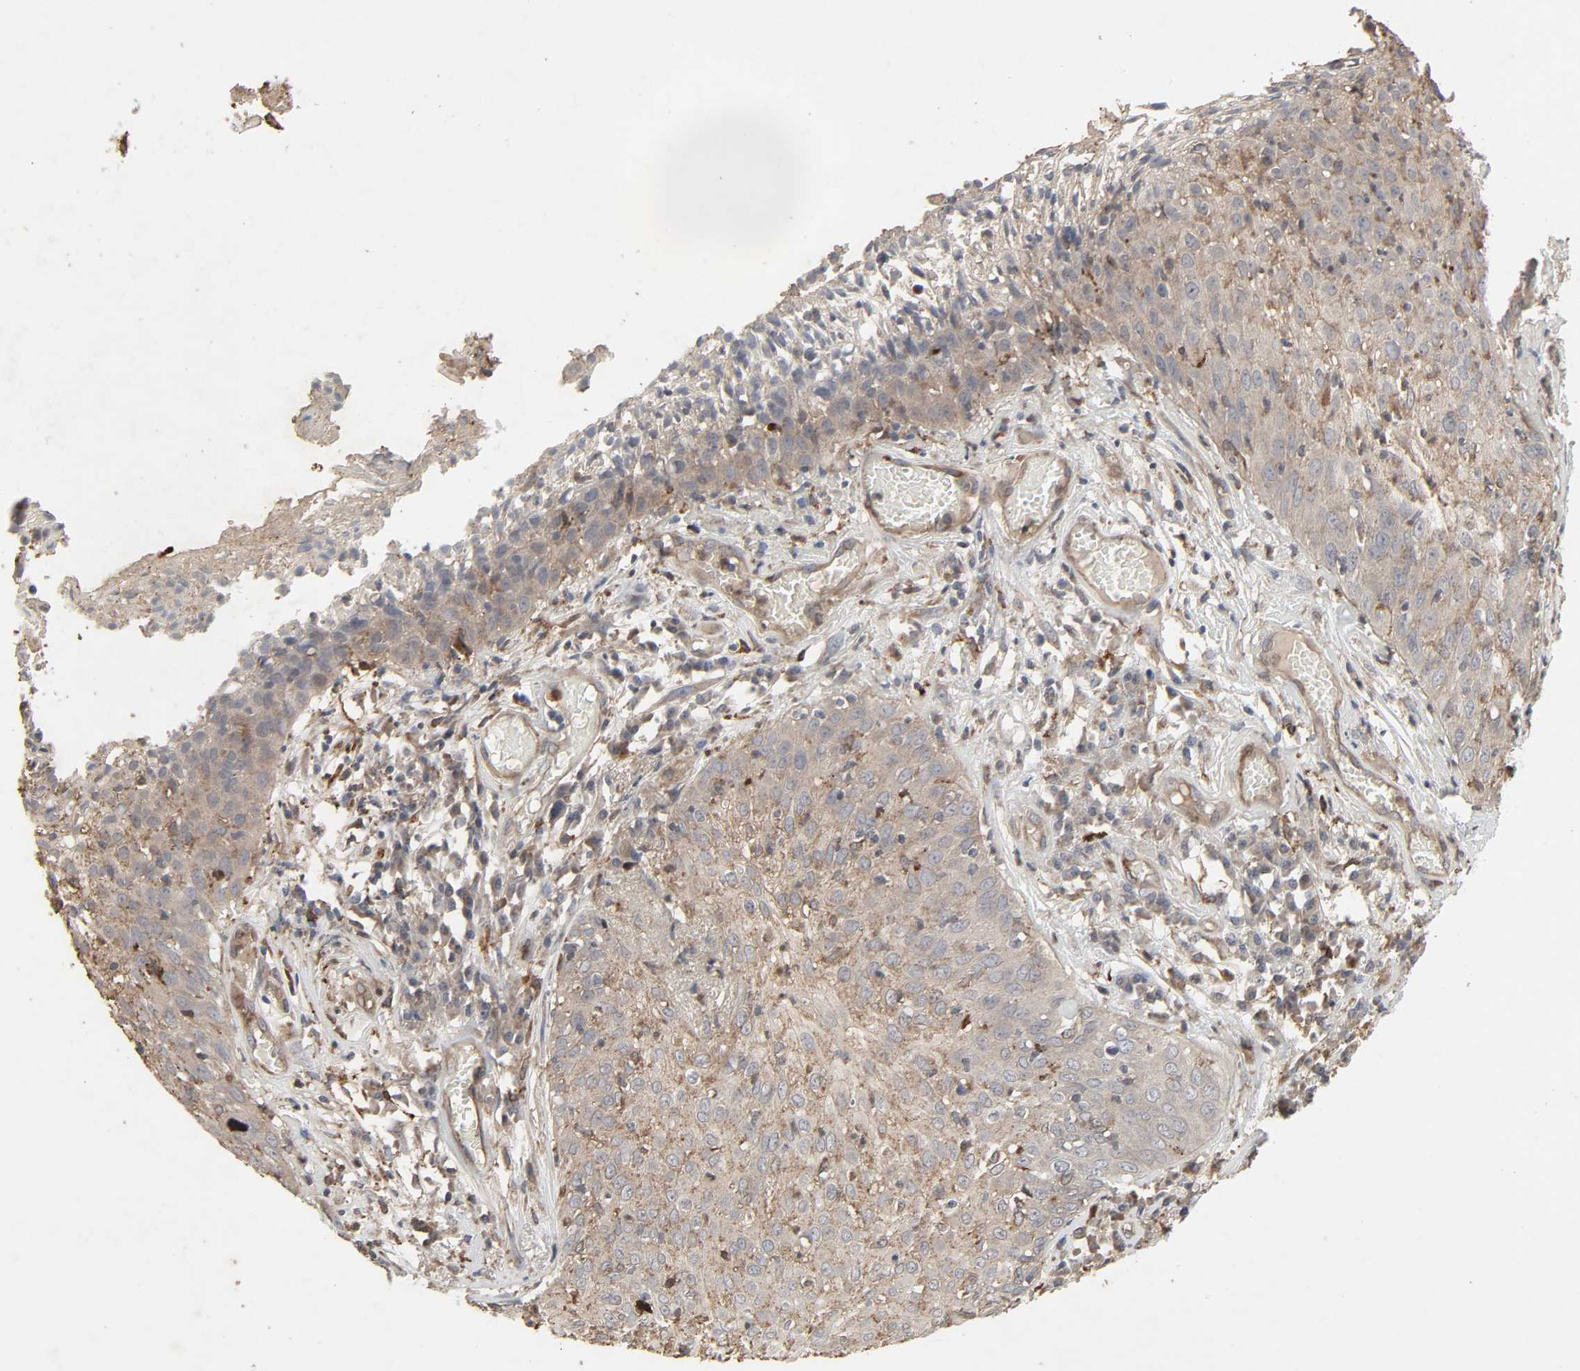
{"staining": {"intensity": "weak", "quantity": ">75%", "location": "cytoplasmic/membranous"}, "tissue": "skin cancer", "cell_type": "Tumor cells", "image_type": "cancer", "snomed": [{"axis": "morphology", "description": "Squamous cell carcinoma, NOS"}, {"axis": "topography", "description": "Skin"}], "caption": "Weak cytoplasmic/membranous expression for a protein is present in approximately >75% of tumor cells of skin cancer (squamous cell carcinoma) using immunohistochemistry.", "gene": "ADCY4", "patient": {"sex": "male", "age": 65}}